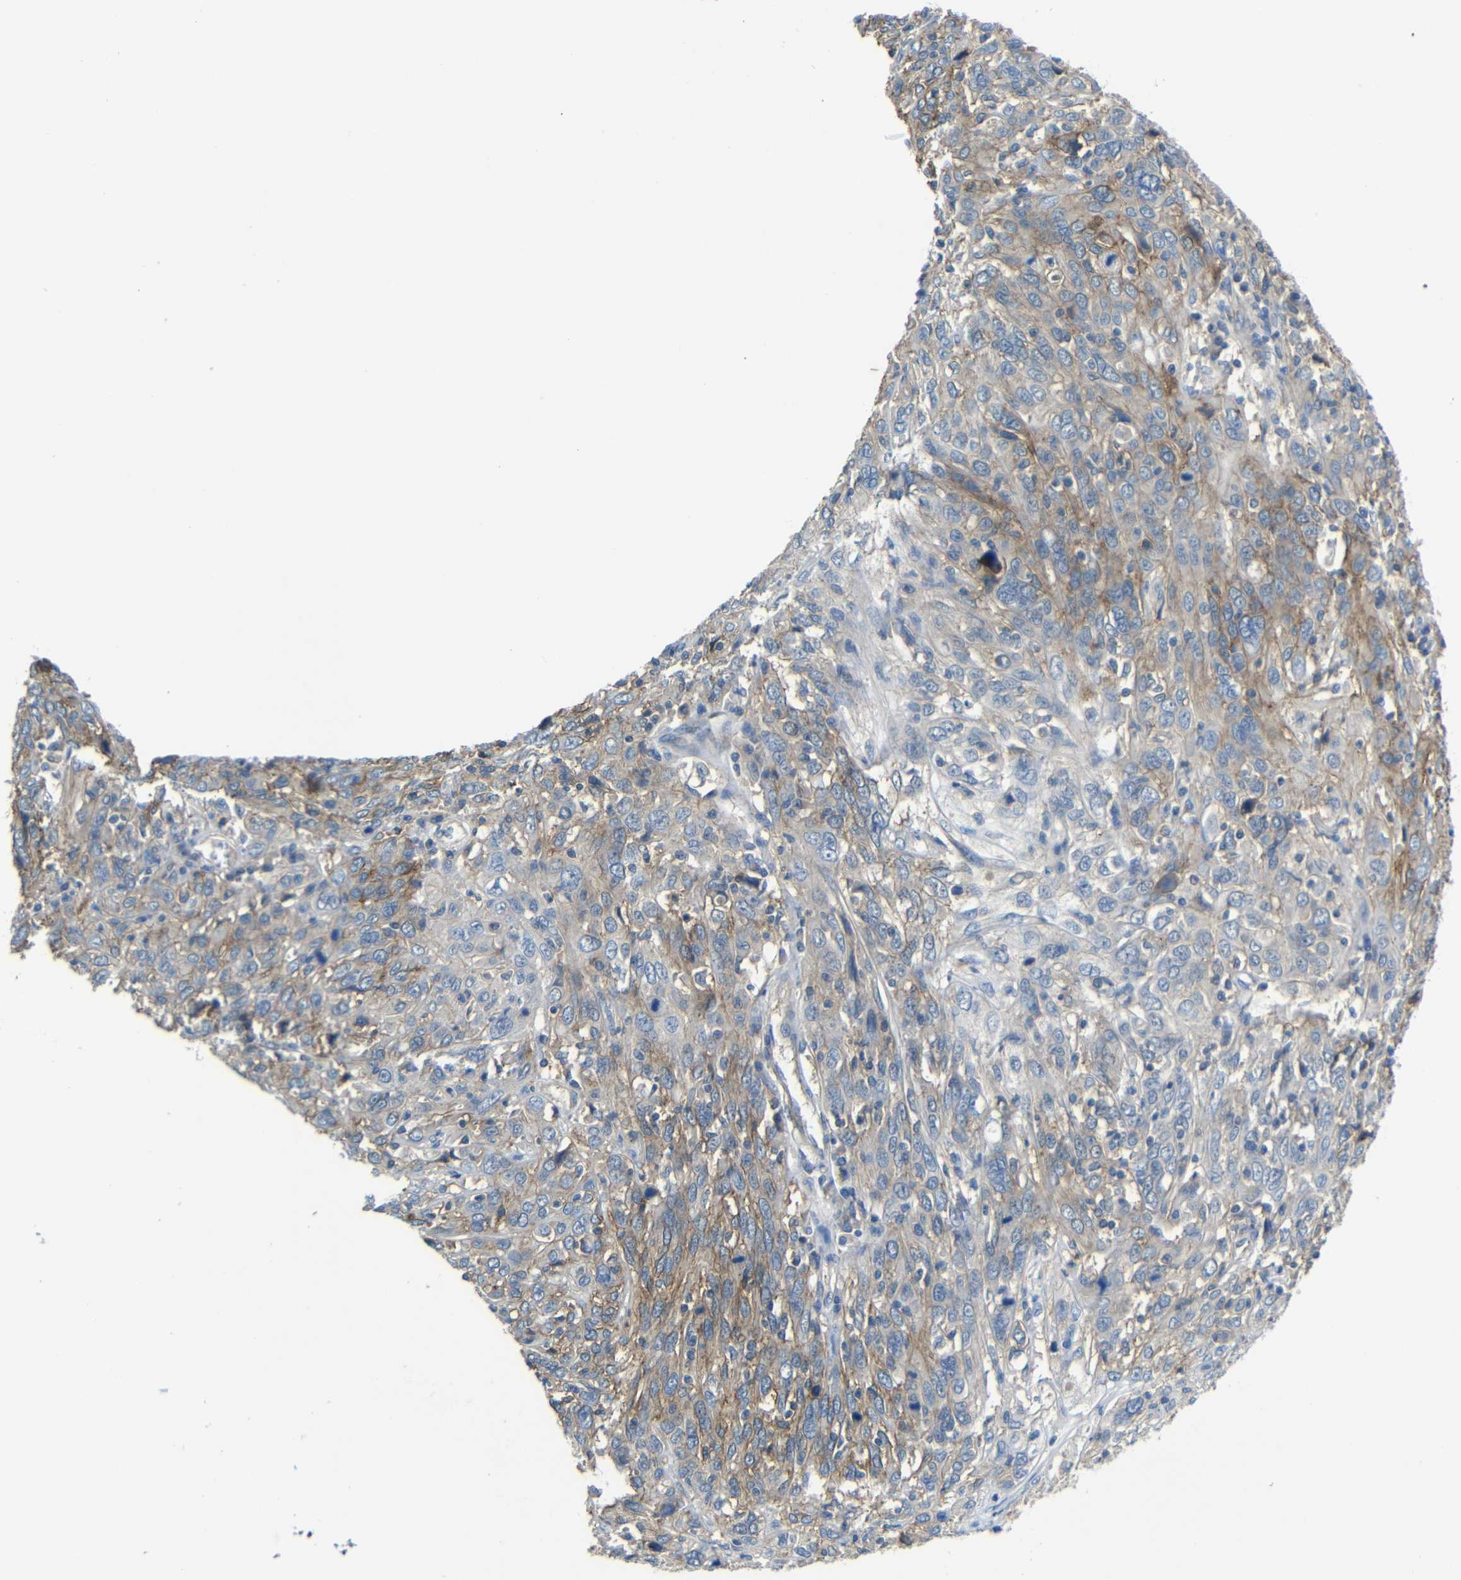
{"staining": {"intensity": "moderate", "quantity": "<25%", "location": "cytoplasmic/membranous"}, "tissue": "cervical cancer", "cell_type": "Tumor cells", "image_type": "cancer", "snomed": [{"axis": "morphology", "description": "Squamous cell carcinoma, NOS"}, {"axis": "topography", "description": "Cervix"}], "caption": "Immunohistochemistry (IHC) histopathology image of neoplastic tissue: cervical squamous cell carcinoma stained using immunohistochemistry exhibits low levels of moderate protein expression localized specifically in the cytoplasmic/membranous of tumor cells, appearing as a cytoplasmic/membranous brown color.", "gene": "ZNF90", "patient": {"sex": "female", "age": 46}}